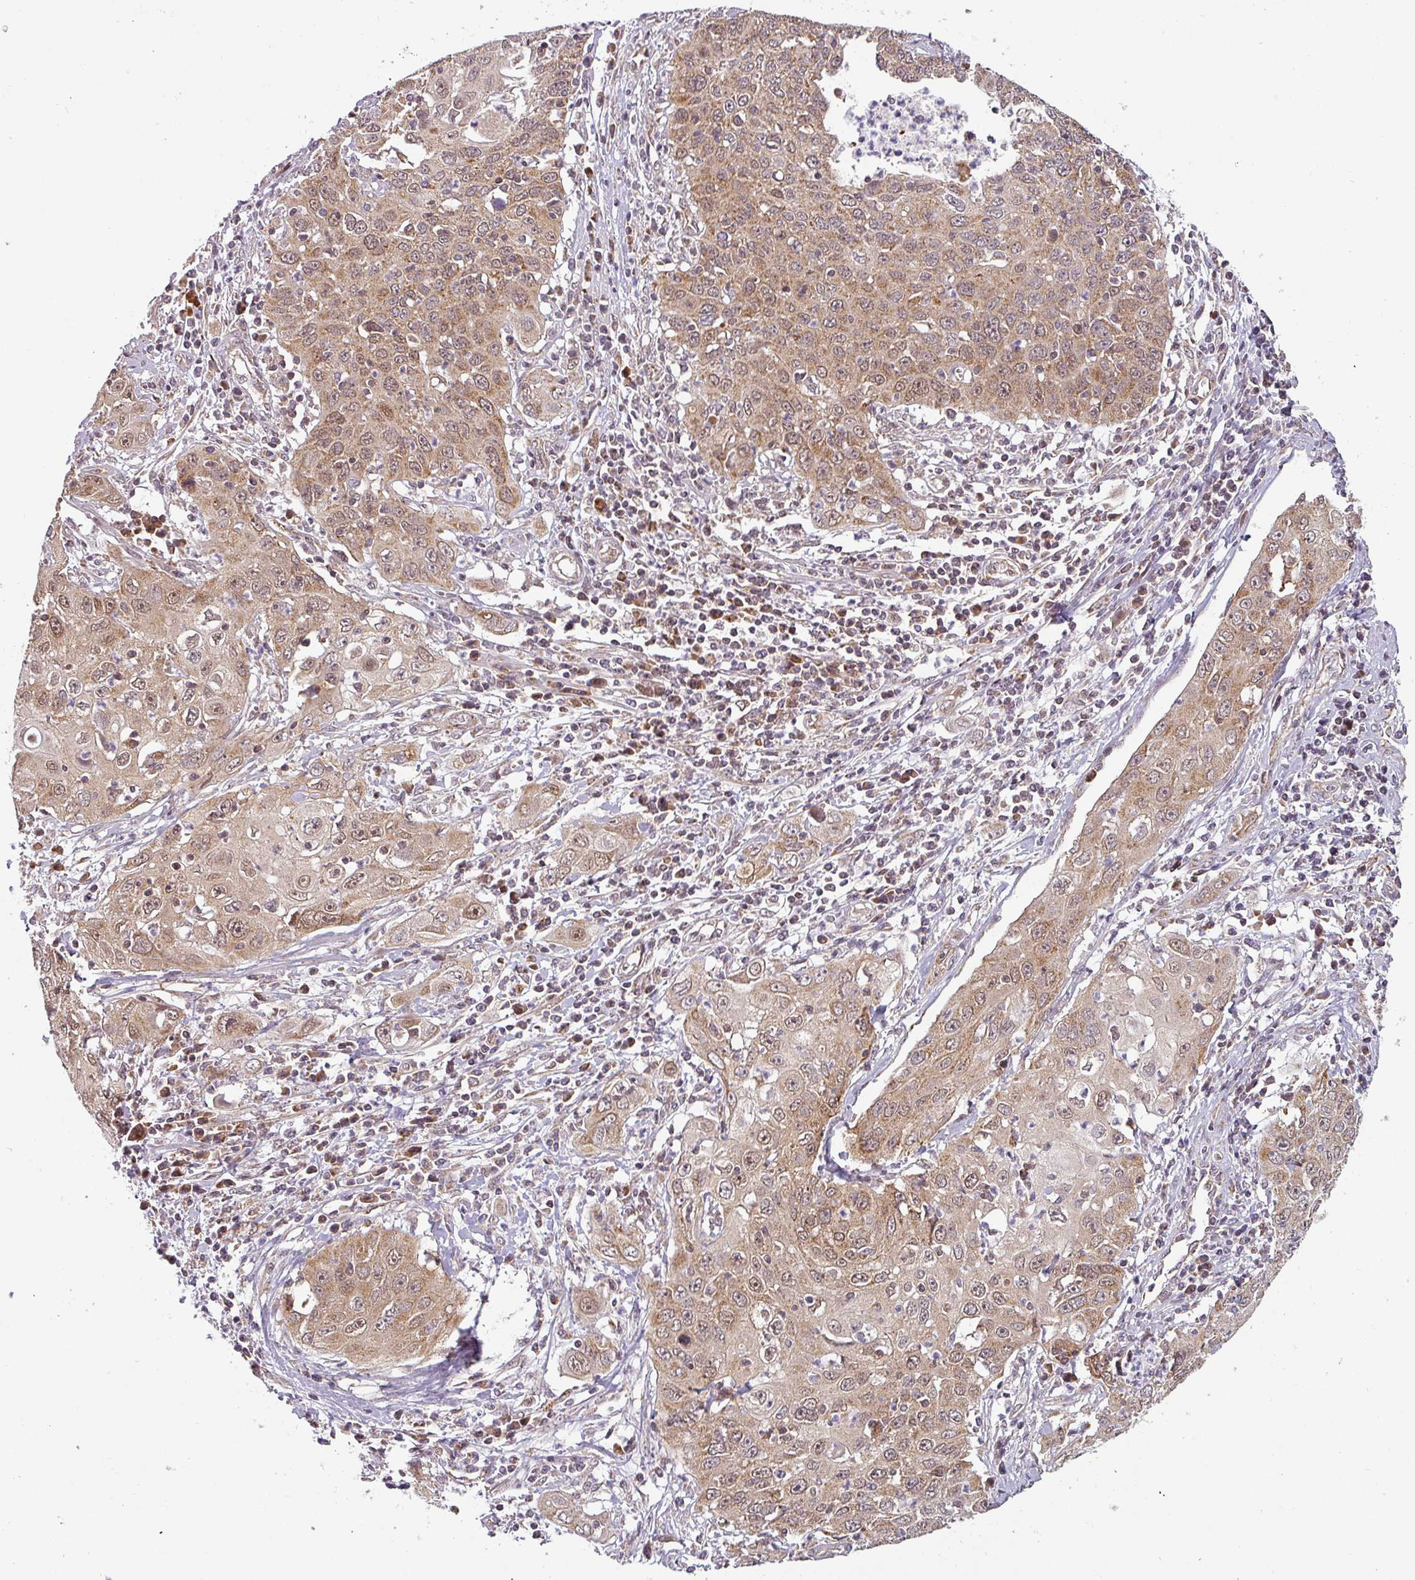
{"staining": {"intensity": "moderate", "quantity": ">75%", "location": "cytoplasmic/membranous,nuclear"}, "tissue": "cervical cancer", "cell_type": "Tumor cells", "image_type": "cancer", "snomed": [{"axis": "morphology", "description": "Squamous cell carcinoma, NOS"}, {"axis": "topography", "description": "Cervix"}], "caption": "Protein staining of squamous cell carcinoma (cervical) tissue reveals moderate cytoplasmic/membranous and nuclear staining in about >75% of tumor cells.", "gene": "MRPS16", "patient": {"sex": "female", "age": 36}}